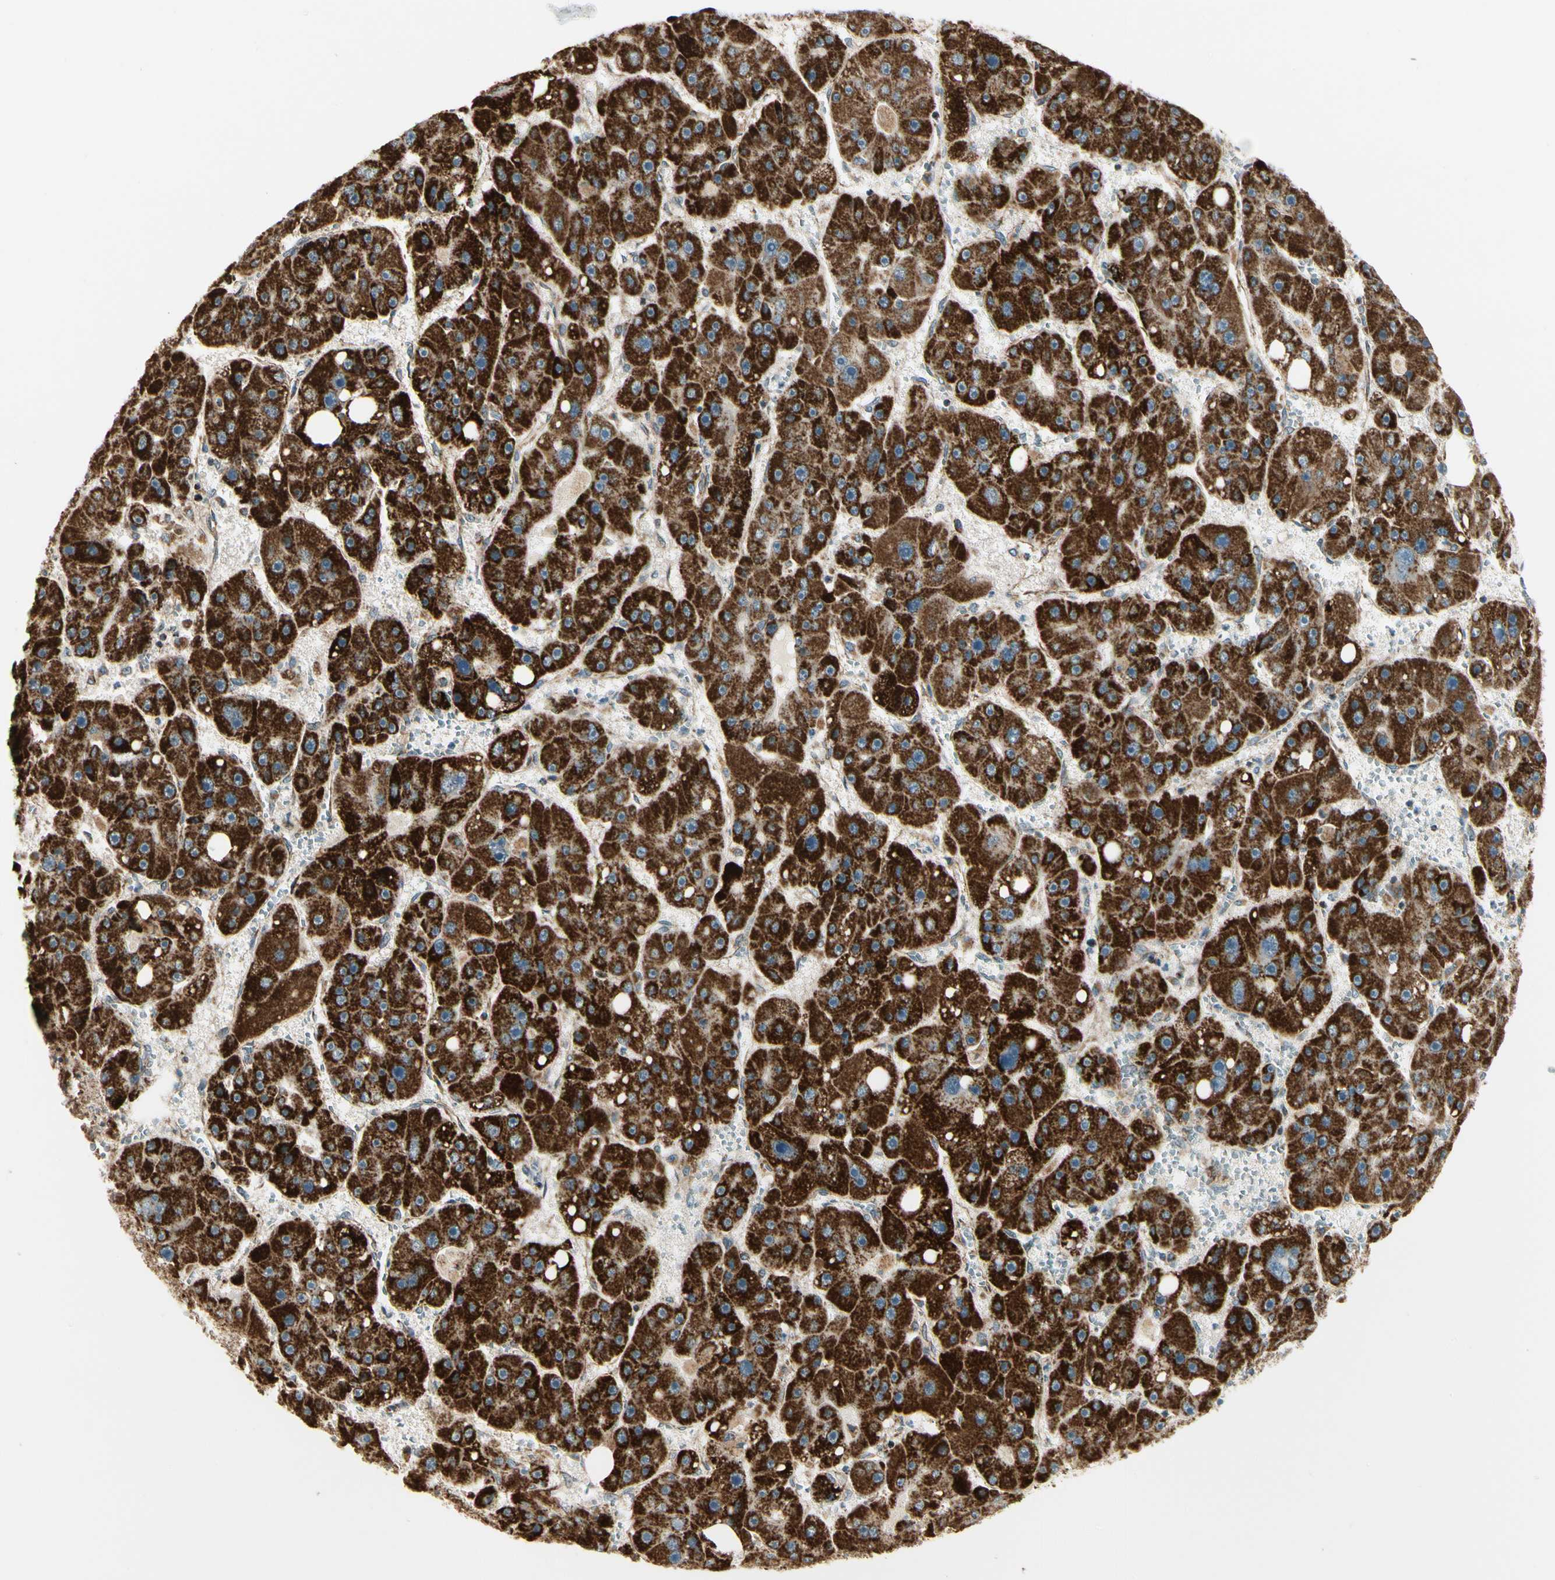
{"staining": {"intensity": "strong", "quantity": ">75%", "location": "cytoplasmic/membranous"}, "tissue": "liver cancer", "cell_type": "Tumor cells", "image_type": "cancer", "snomed": [{"axis": "morphology", "description": "Carcinoma, Hepatocellular, NOS"}, {"axis": "topography", "description": "Liver"}], "caption": "IHC photomicrograph of human liver cancer stained for a protein (brown), which reveals high levels of strong cytoplasmic/membranous expression in about >75% of tumor cells.", "gene": "EPHB3", "patient": {"sex": "female", "age": 61}}